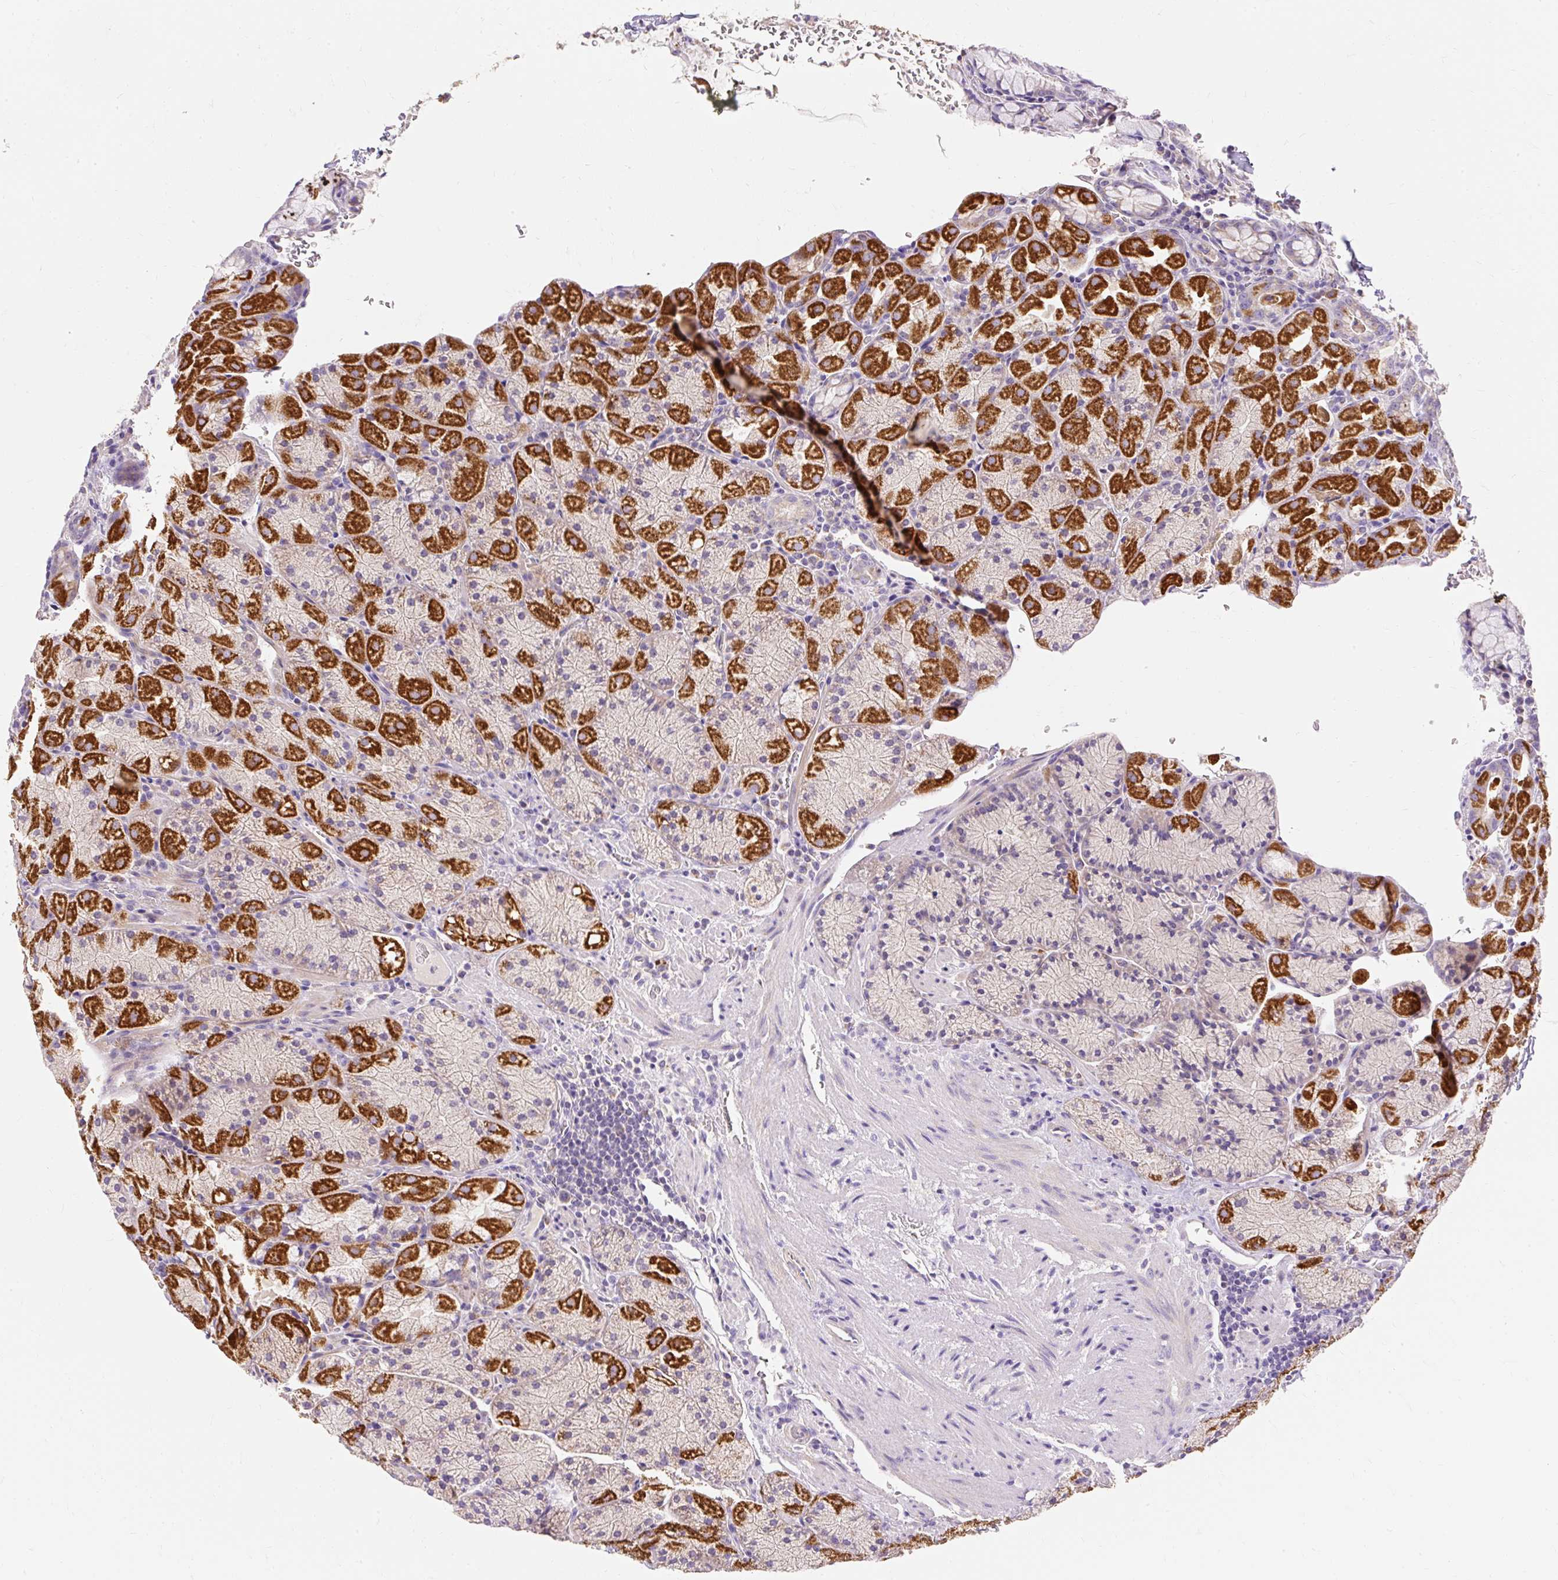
{"staining": {"intensity": "strong", "quantity": "25%-75%", "location": "cytoplasmic/membranous"}, "tissue": "stomach", "cell_type": "Glandular cells", "image_type": "normal", "snomed": [{"axis": "morphology", "description": "Normal tissue, NOS"}, {"axis": "topography", "description": "Stomach, upper"}, {"axis": "topography", "description": "Stomach, lower"}], "caption": "A micrograph of human stomach stained for a protein reveals strong cytoplasmic/membranous brown staining in glandular cells.", "gene": "PMAIP1", "patient": {"sex": "male", "age": 80}}